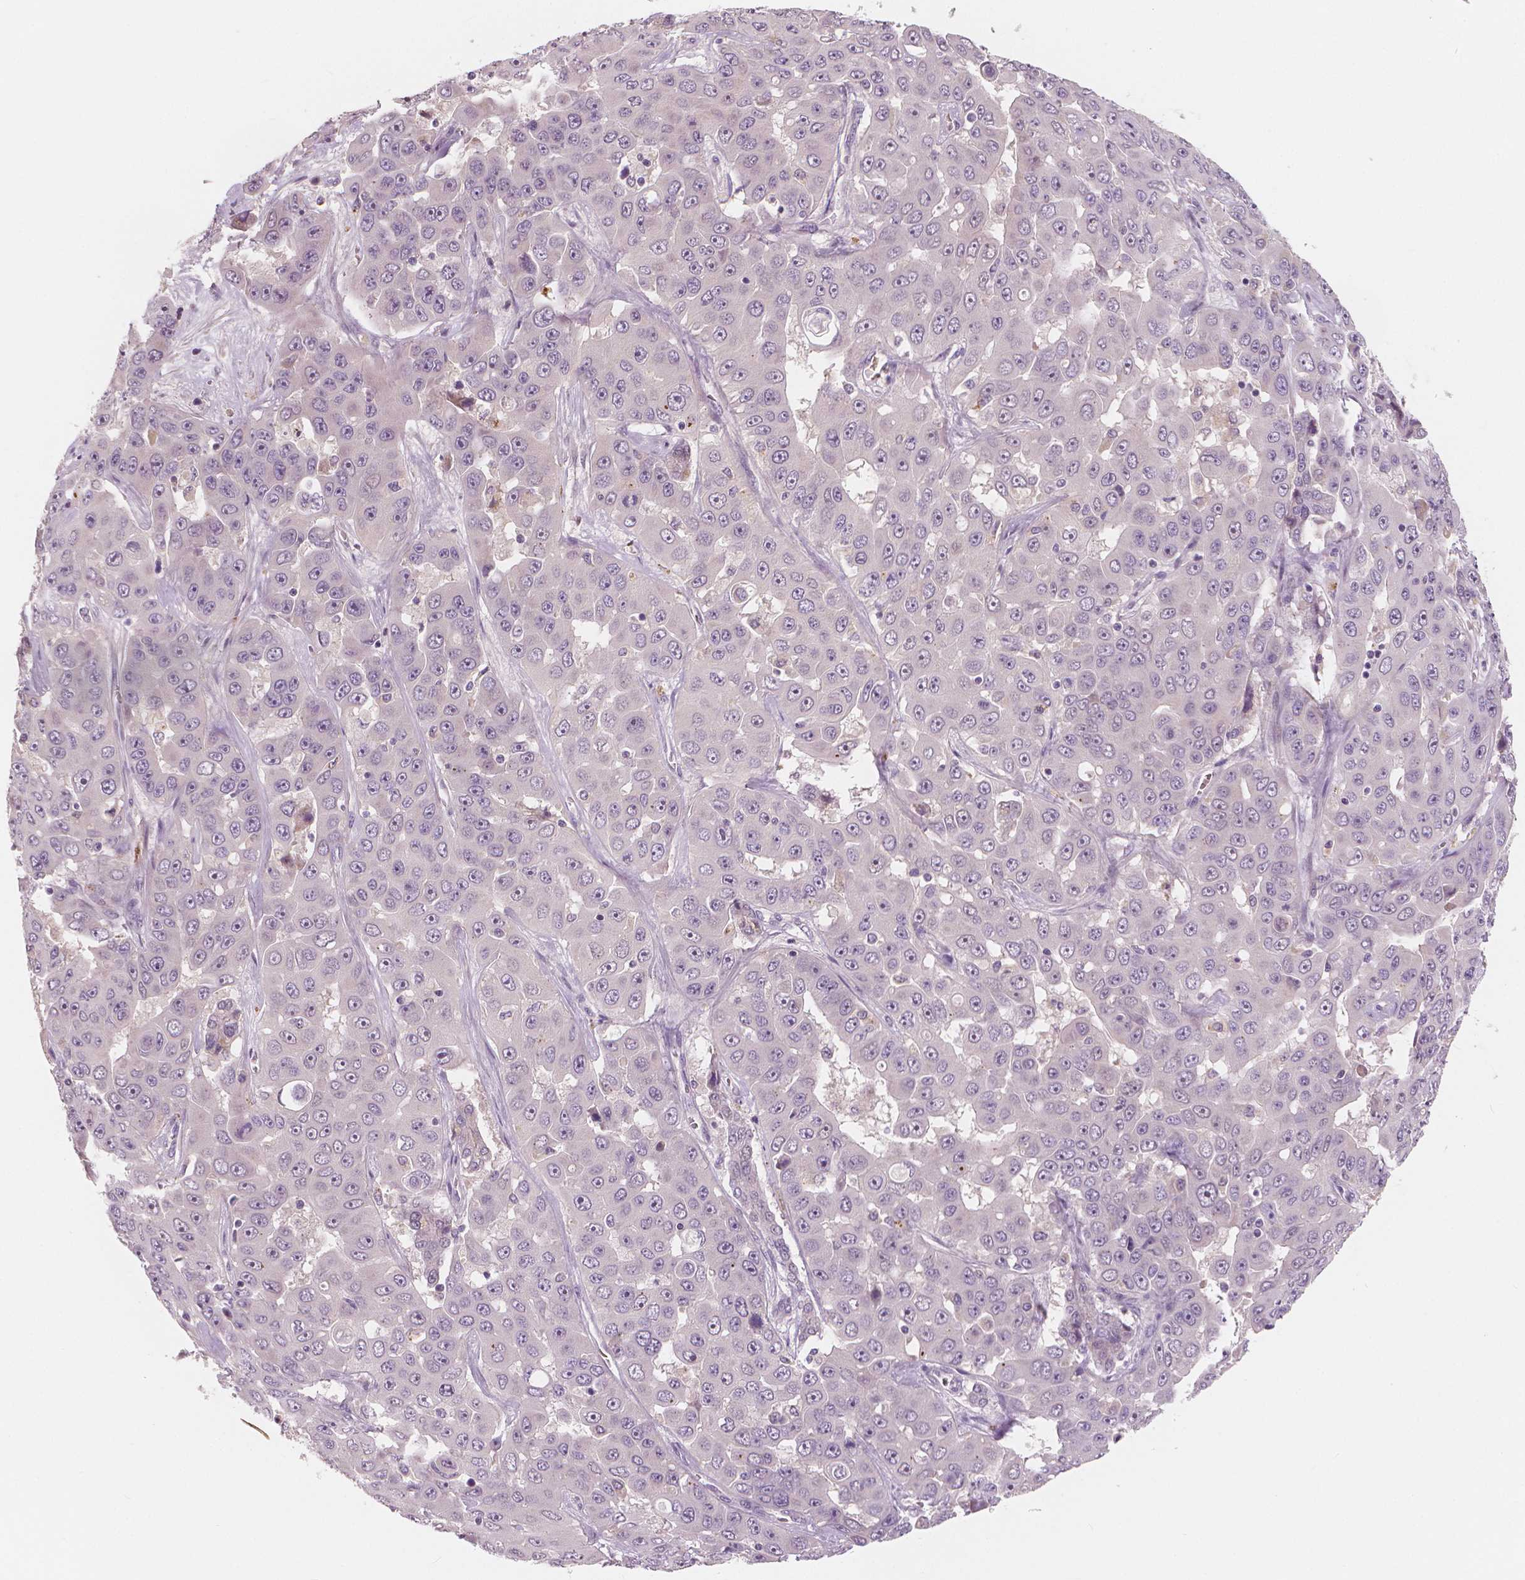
{"staining": {"intensity": "negative", "quantity": "none", "location": "none"}, "tissue": "liver cancer", "cell_type": "Tumor cells", "image_type": "cancer", "snomed": [{"axis": "morphology", "description": "Cholangiocarcinoma"}, {"axis": "topography", "description": "Liver"}], "caption": "The image exhibits no significant positivity in tumor cells of liver cancer.", "gene": "RNASE7", "patient": {"sex": "female", "age": 52}}